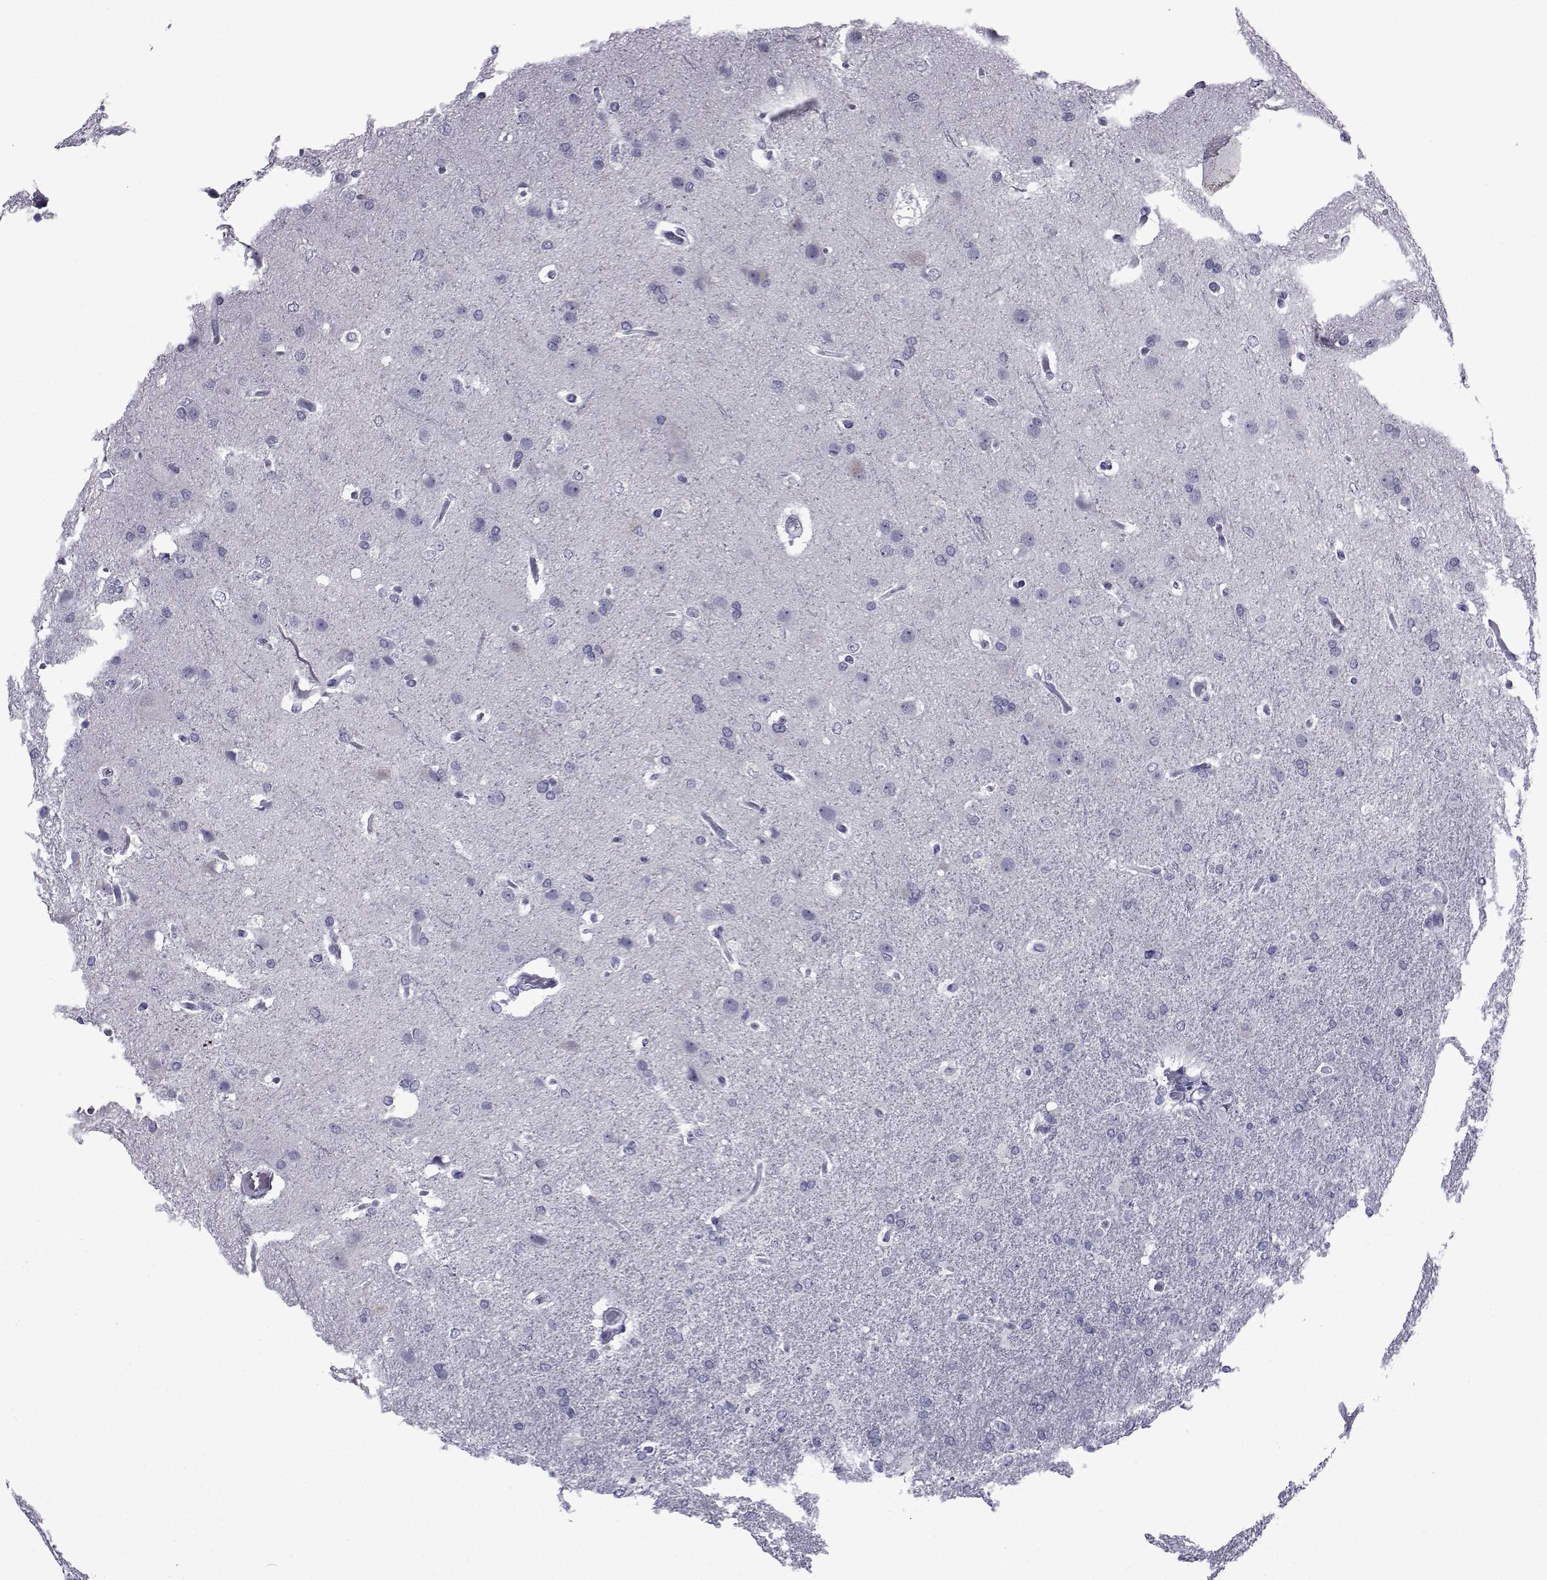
{"staining": {"intensity": "negative", "quantity": "none", "location": "none"}, "tissue": "glioma", "cell_type": "Tumor cells", "image_type": "cancer", "snomed": [{"axis": "morphology", "description": "Glioma, malignant, High grade"}, {"axis": "topography", "description": "Brain"}], "caption": "IHC of human malignant glioma (high-grade) exhibits no staining in tumor cells. (DAB immunohistochemistry (IHC), high magnification).", "gene": "PDE6H", "patient": {"sex": "male", "age": 68}}